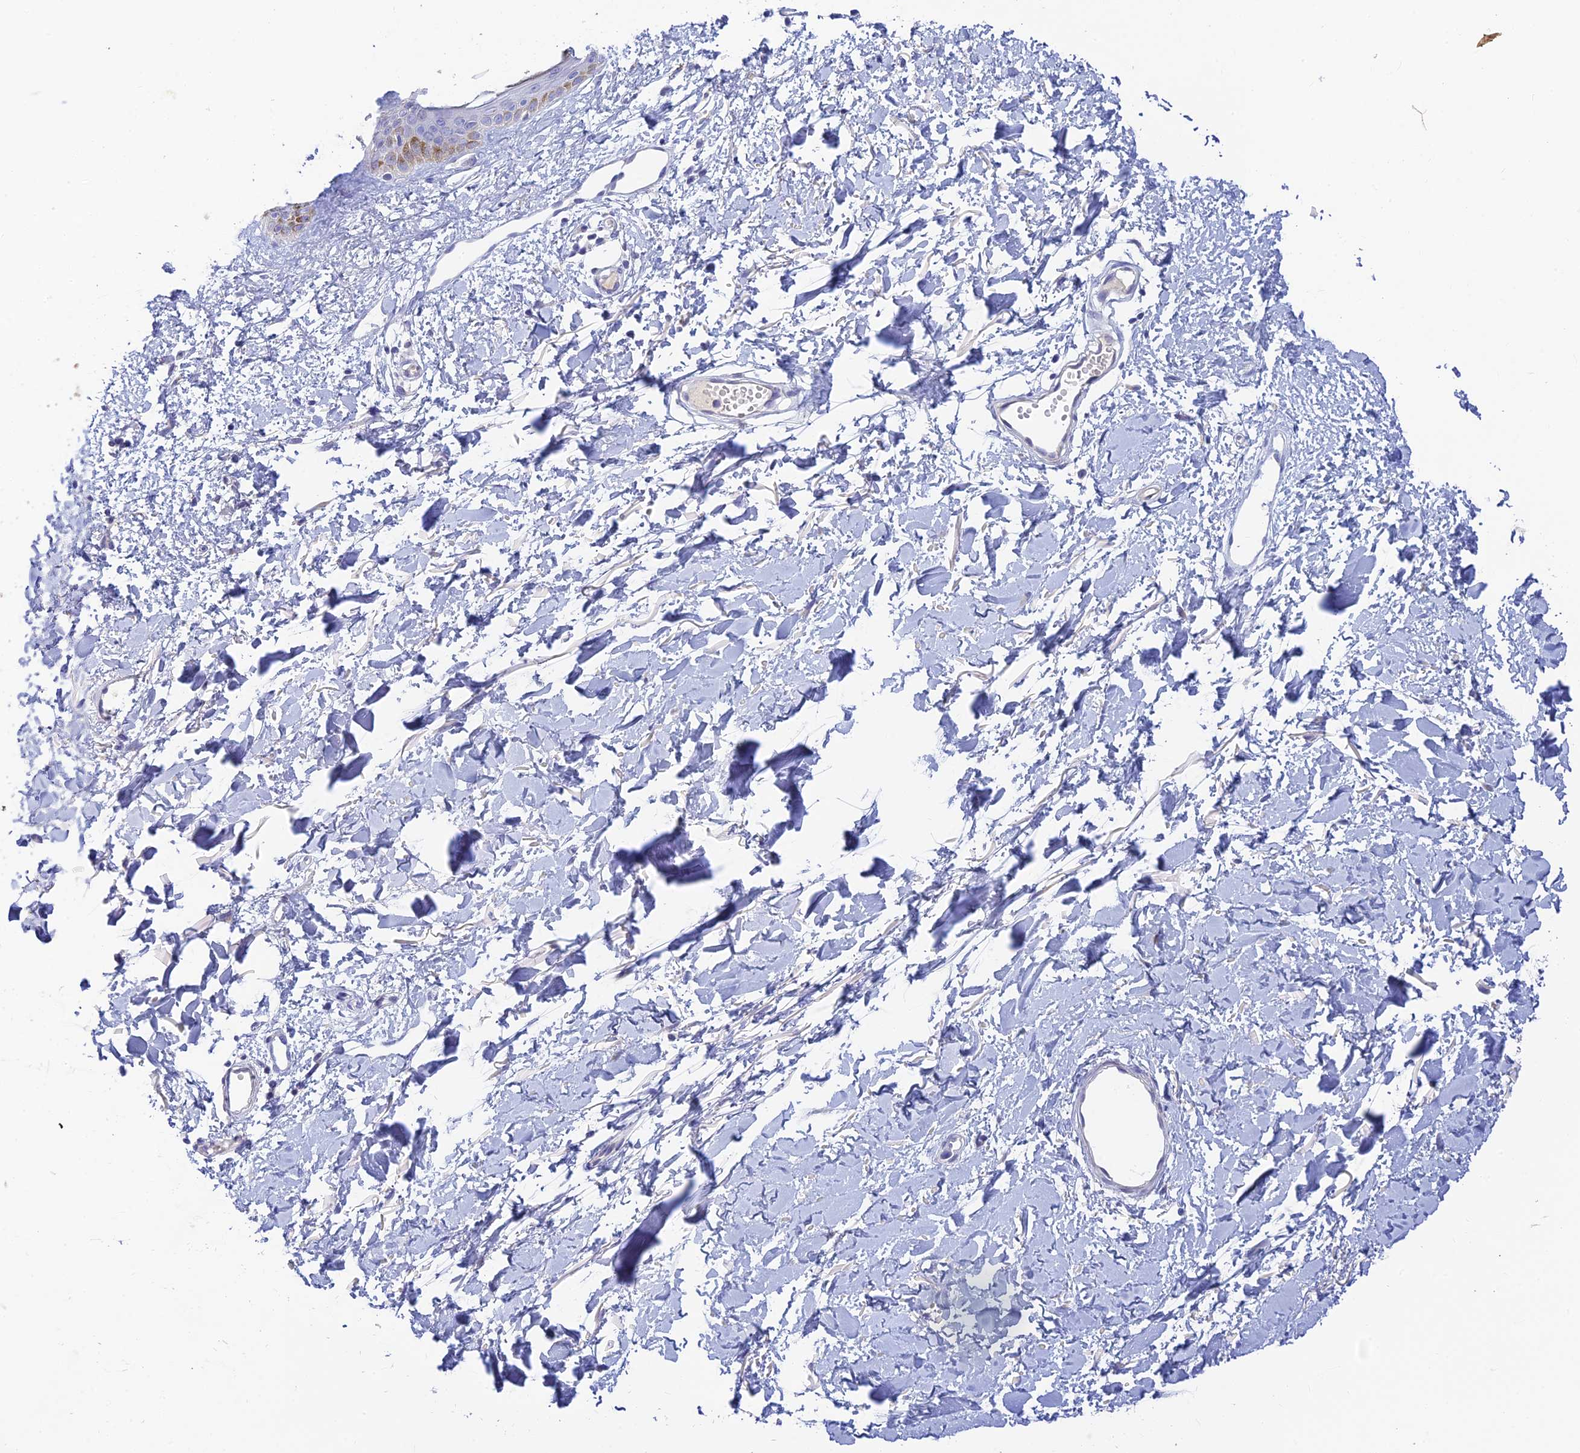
{"staining": {"intensity": "negative", "quantity": "none", "location": "none"}, "tissue": "skin", "cell_type": "Fibroblasts", "image_type": "normal", "snomed": [{"axis": "morphology", "description": "Normal tissue, NOS"}, {"axis": "topography", "description": "Skin"}], "caption": "High magnification brightfield microscopy of benign skin stained with DAB (3,3'-diaminobenzidine) (brown) and counterstained with hematoxylin (blue): fibroblasts show no significant staining. Nuclei are stained in blue.", "gene": "INTS13", "patient": {"sex": "female", "age": 58}}